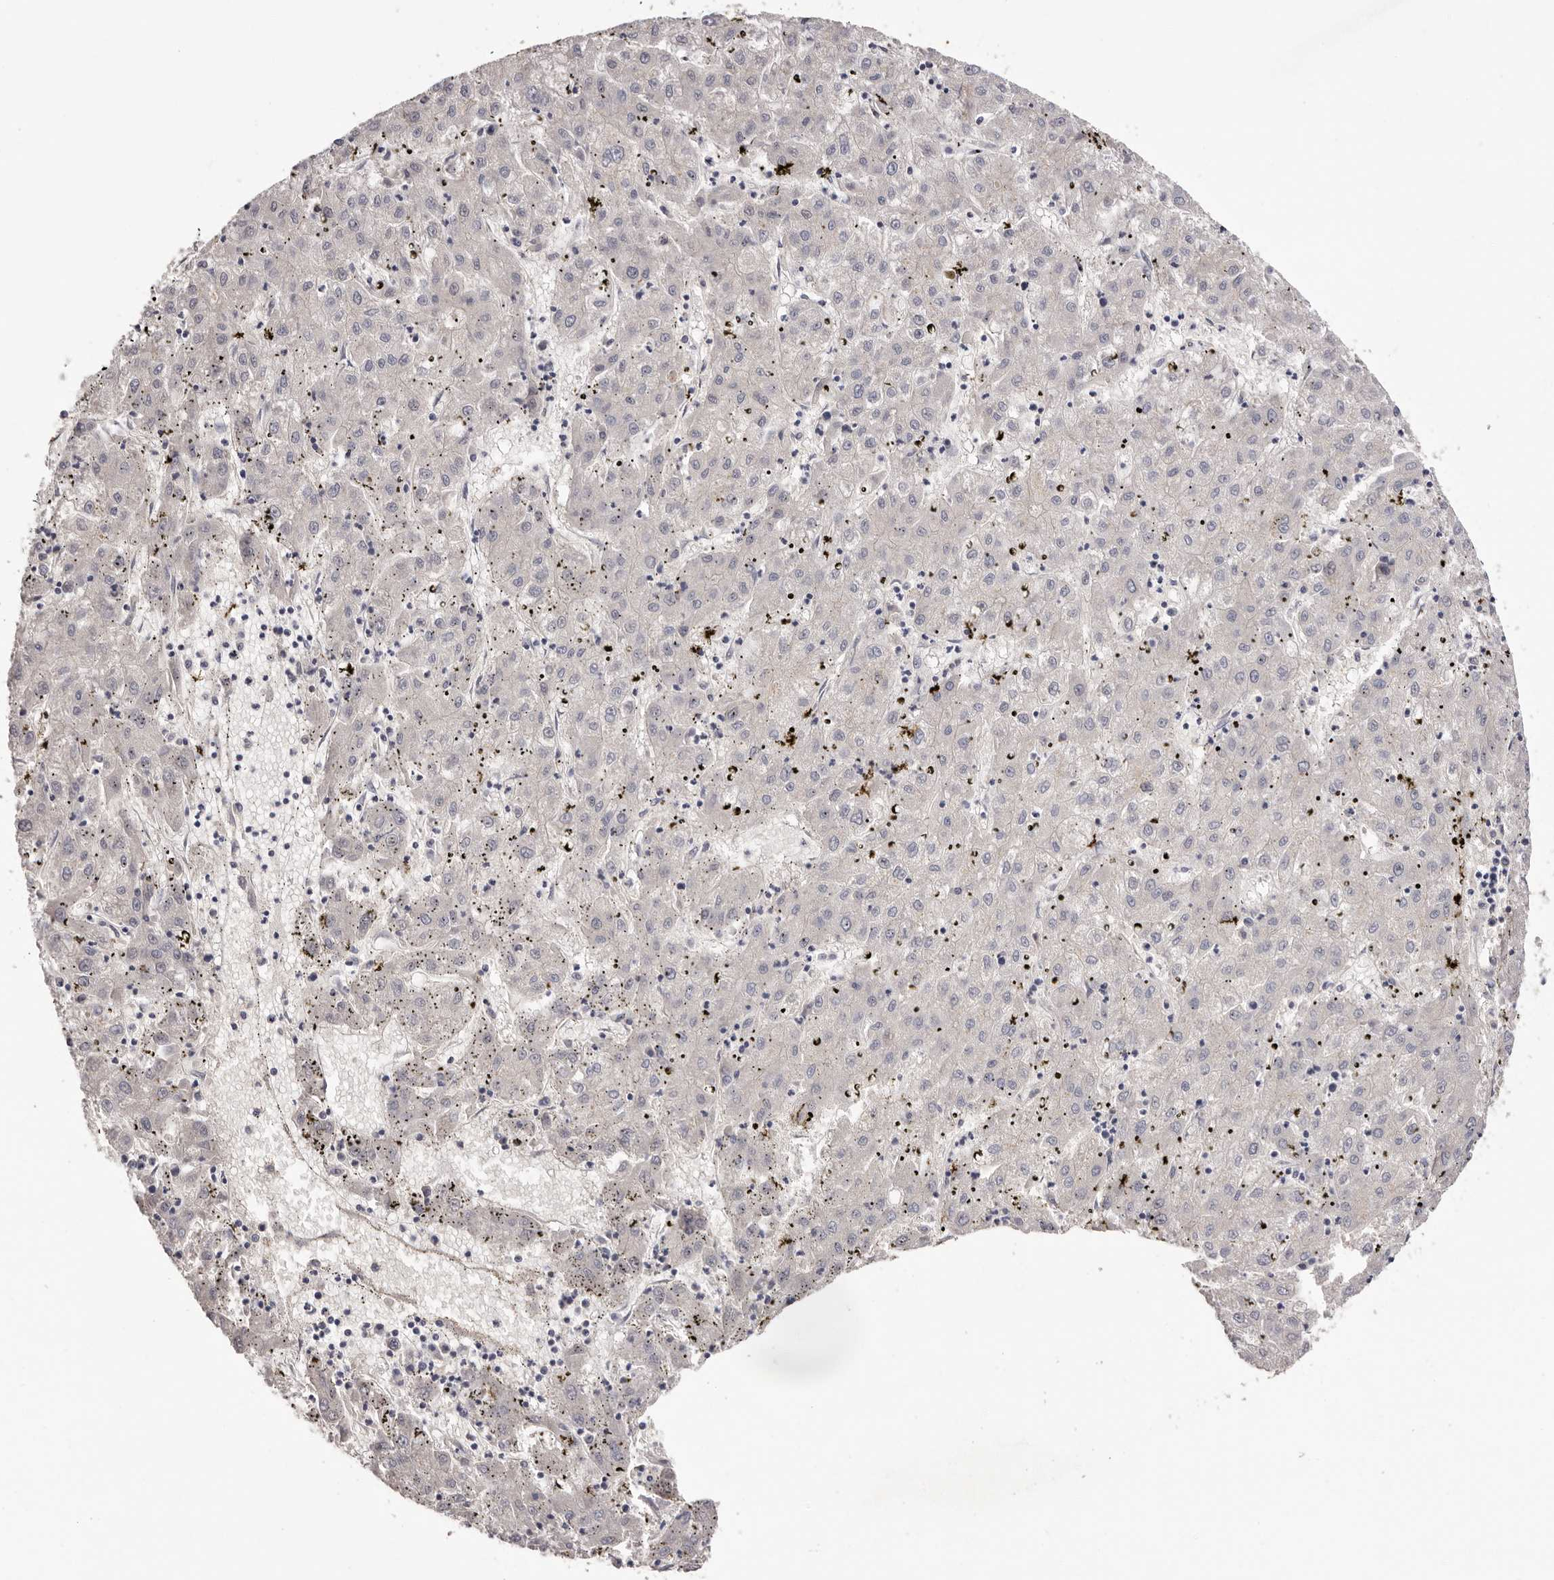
{"staining": {"intensity": "negative", "quantity": "none", "location": "none"}, "tissue": "liver cancer", "cell_type": "Tumor cells", "image_type": "cancer", "snomed": [{"axis": "morphology", "description": "Carcinoma, Hepatocellular, NOS"}, {"axis": "topography", "description": "Liver"}], "caption": "Immunohistochemical staining of hepatocellular carcinoma (liver) exhibits no significant expression in tumor cells. (DAB (3,3'-diaminobenzidine) immunohistochemistry (IHC), high magnification).", "gene": "STK16", "patient": {"sex": "male", "age": 72}}